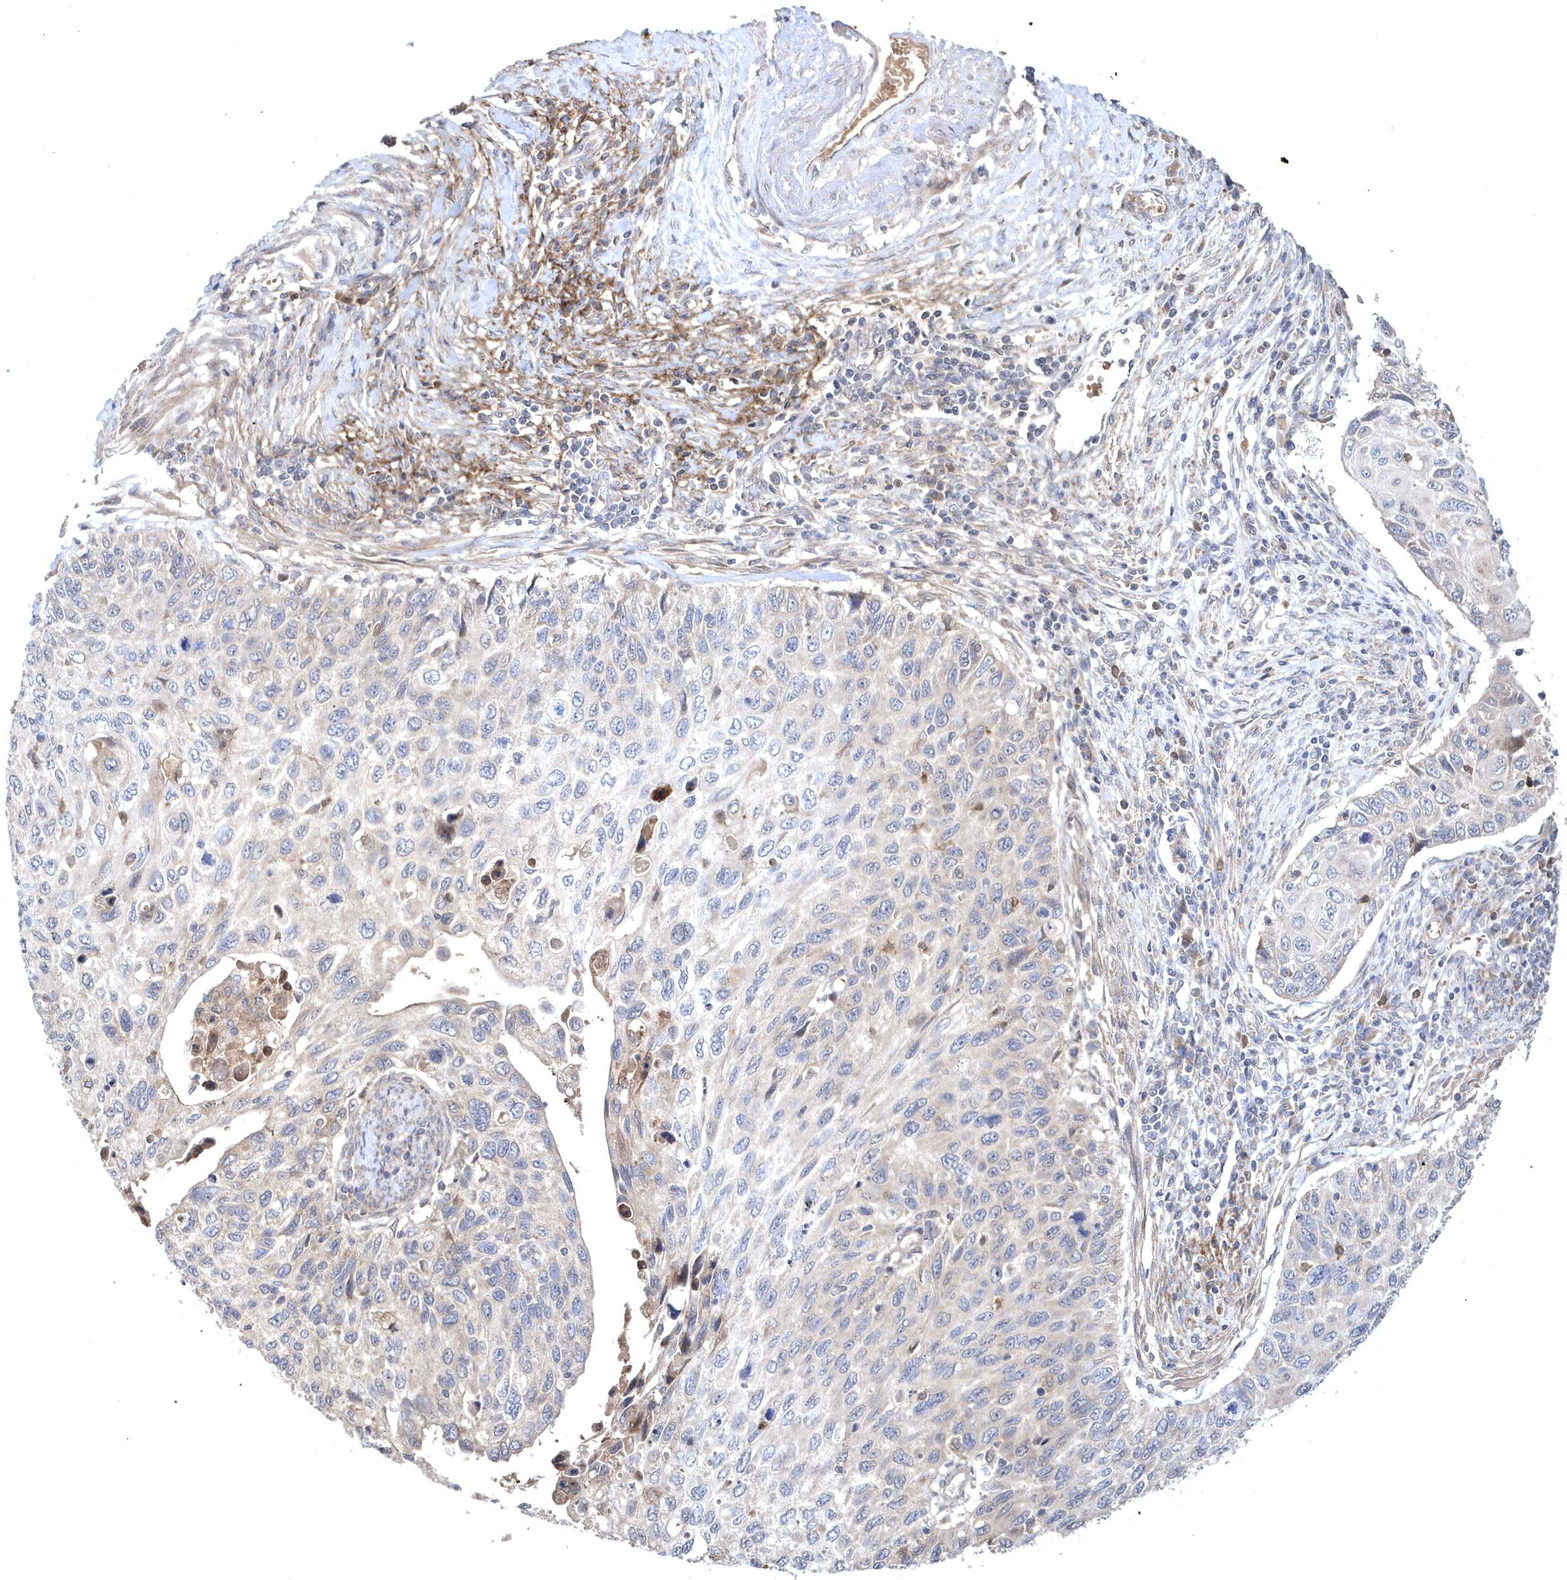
{"staining": {"intensity": "negative", "quantity": "none", "location": "none"}, "tissue": "cervical cancer", "cell_type": "Tumor cells", "image_type": "cancer", "snomed": [{"axis": "morphology", "description": "Squamous cell carcinoma, NOS"}, {"axis": "topography", "description": "Cervix"}], "caption": "This is an immunohistochemistry (IHC) micrograph of human cervical cancer (squamous cell carcinoma). There is no positivity in tumor cells.", "gene": "HMGCS1", "patient": {"sex": "female", "age": 70}}